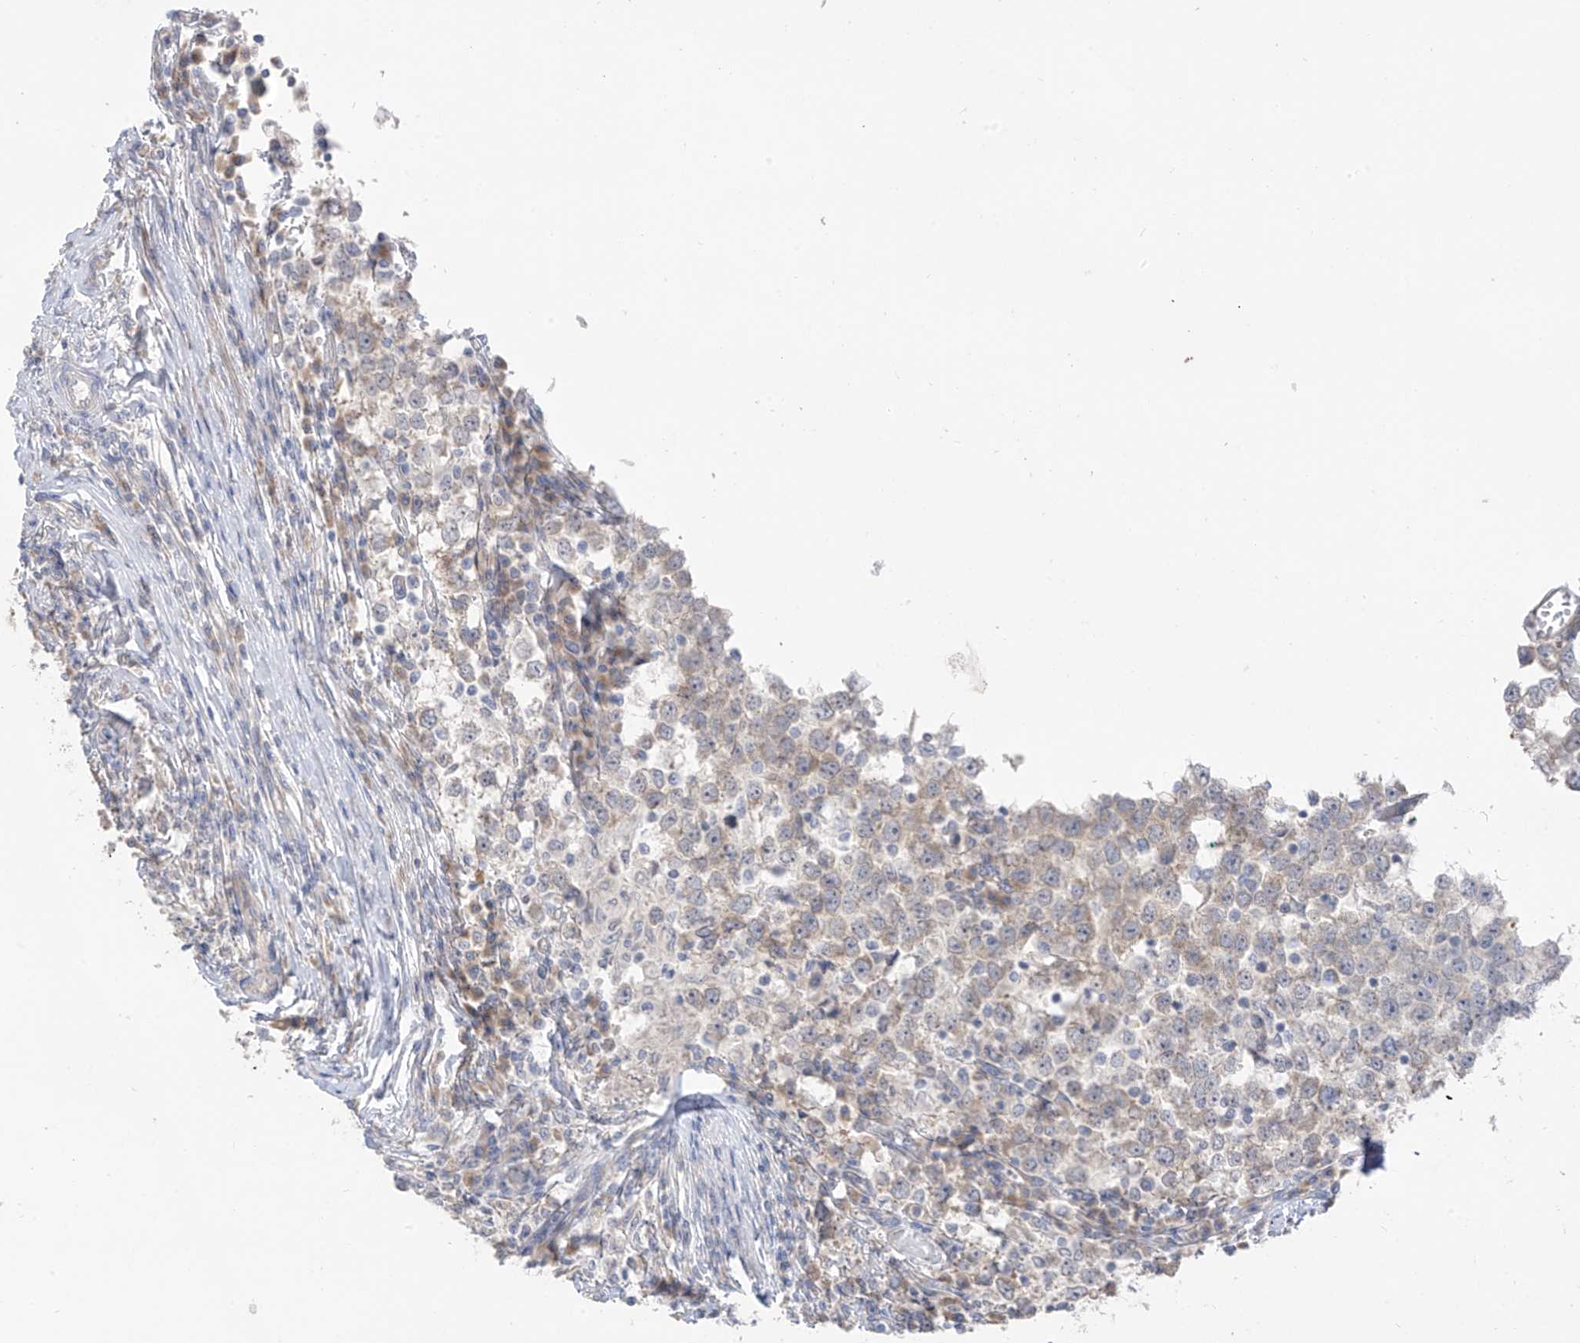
{"staining": {"intensity": "weak", "quantity": "<25%", "location": "cytoplasmic/membranous"}, "tissue": "testis cancer", "cell_type": "Tumor cells", "image_type": "cancer", "snomed": [{"axis": "morphology", "description": "Seminoma, NOS"}, {"axis": "topography", "description": "Testis"}], "caption": "Immunohistochemistry photomicrograph of human testis cancer (seminoma) stained for a protein (brown), which reveals no positivity in tumor cells.", "gene": "NALCN", "patient": {"sex": "male", "age": 65}}